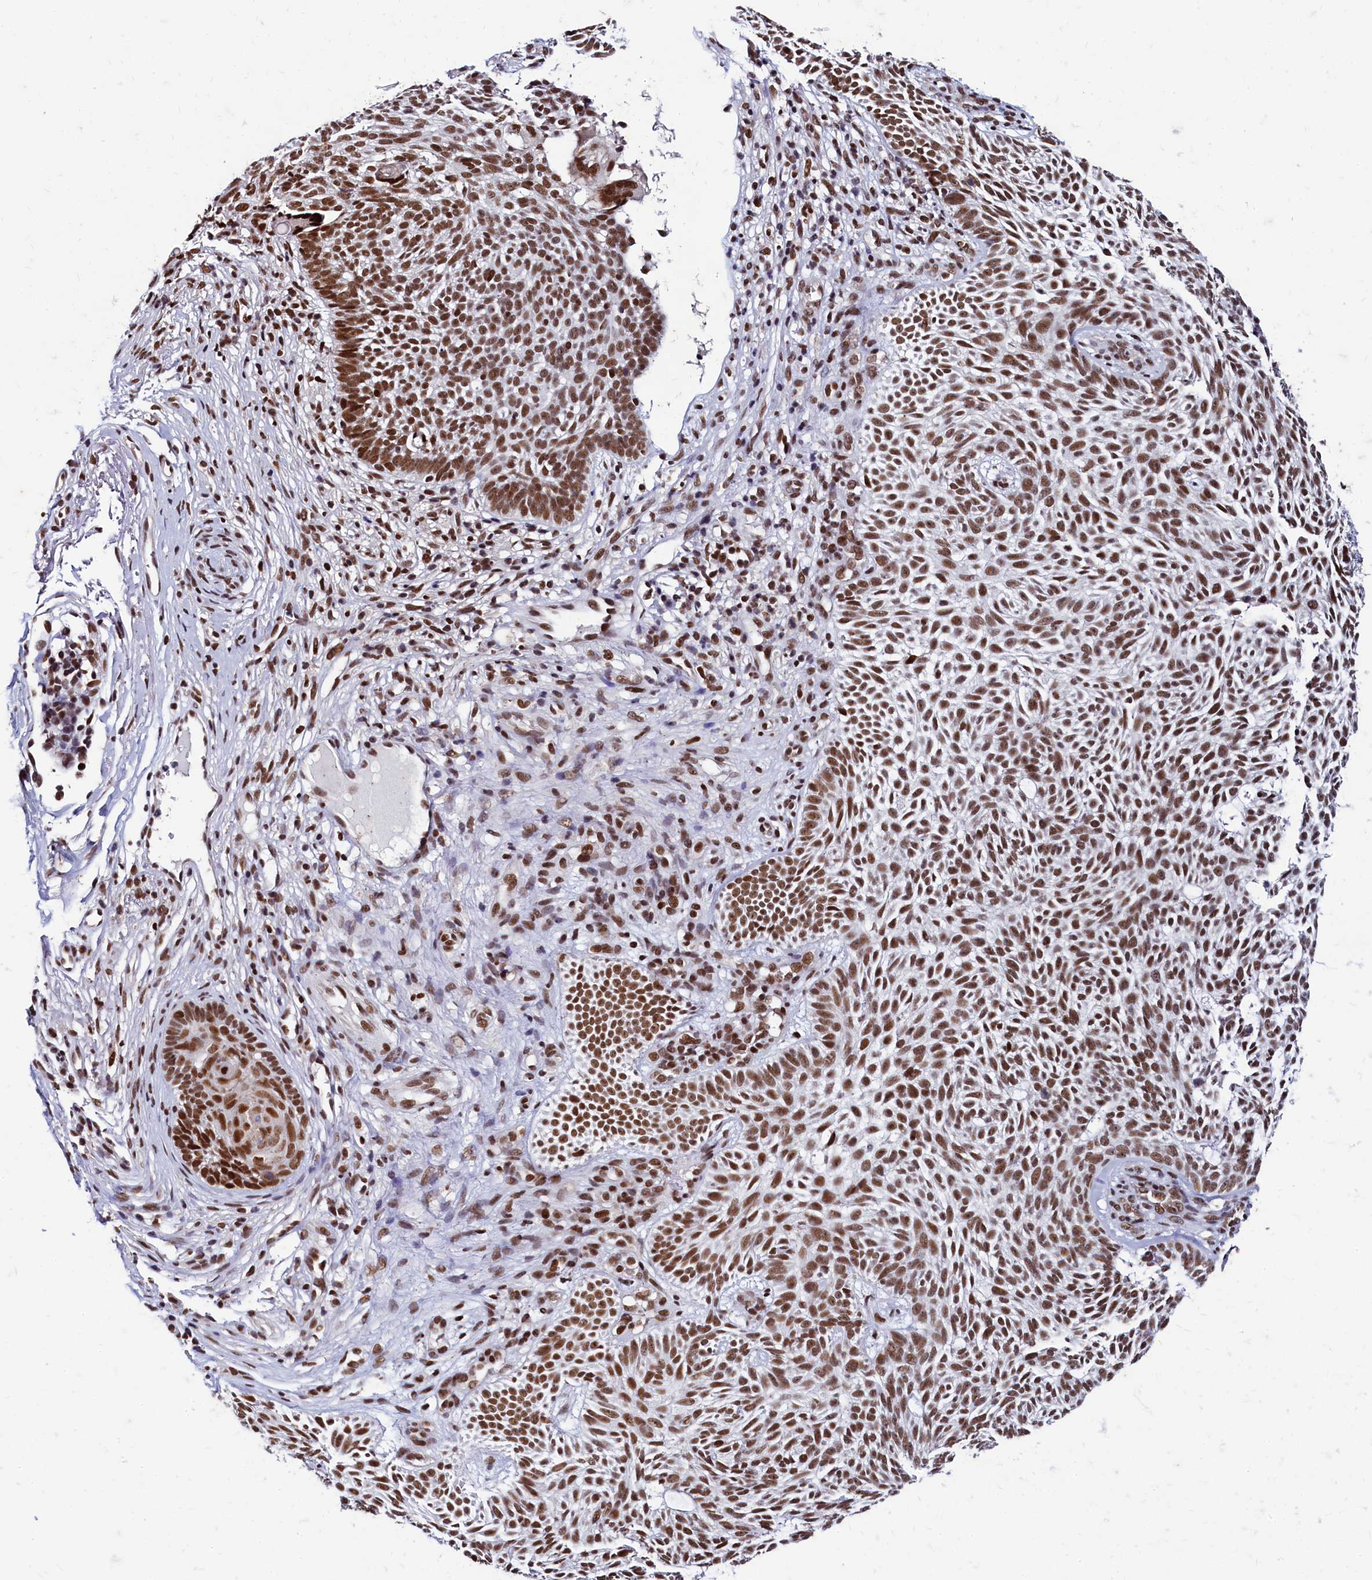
{"staining": {"intensity": "strong", "quantity": ">75%", "location": "nuclear"}, "tissue": "skin cancer", "cell_type": "Tumor cells", "image_type": "cancer", "snomed": [{"axis": "morphology", "description": "Basal cell carcinoma"}, {"axis": "topography", "description": "Skin"}], "caption": "Basal cell carcinoma (skin) stained for a protein (brown) displays strong nuclear positive expression in about >75% of tumor cells.", "gene": "CPSF7", "patient": {"sex": "male", "age": 75}}